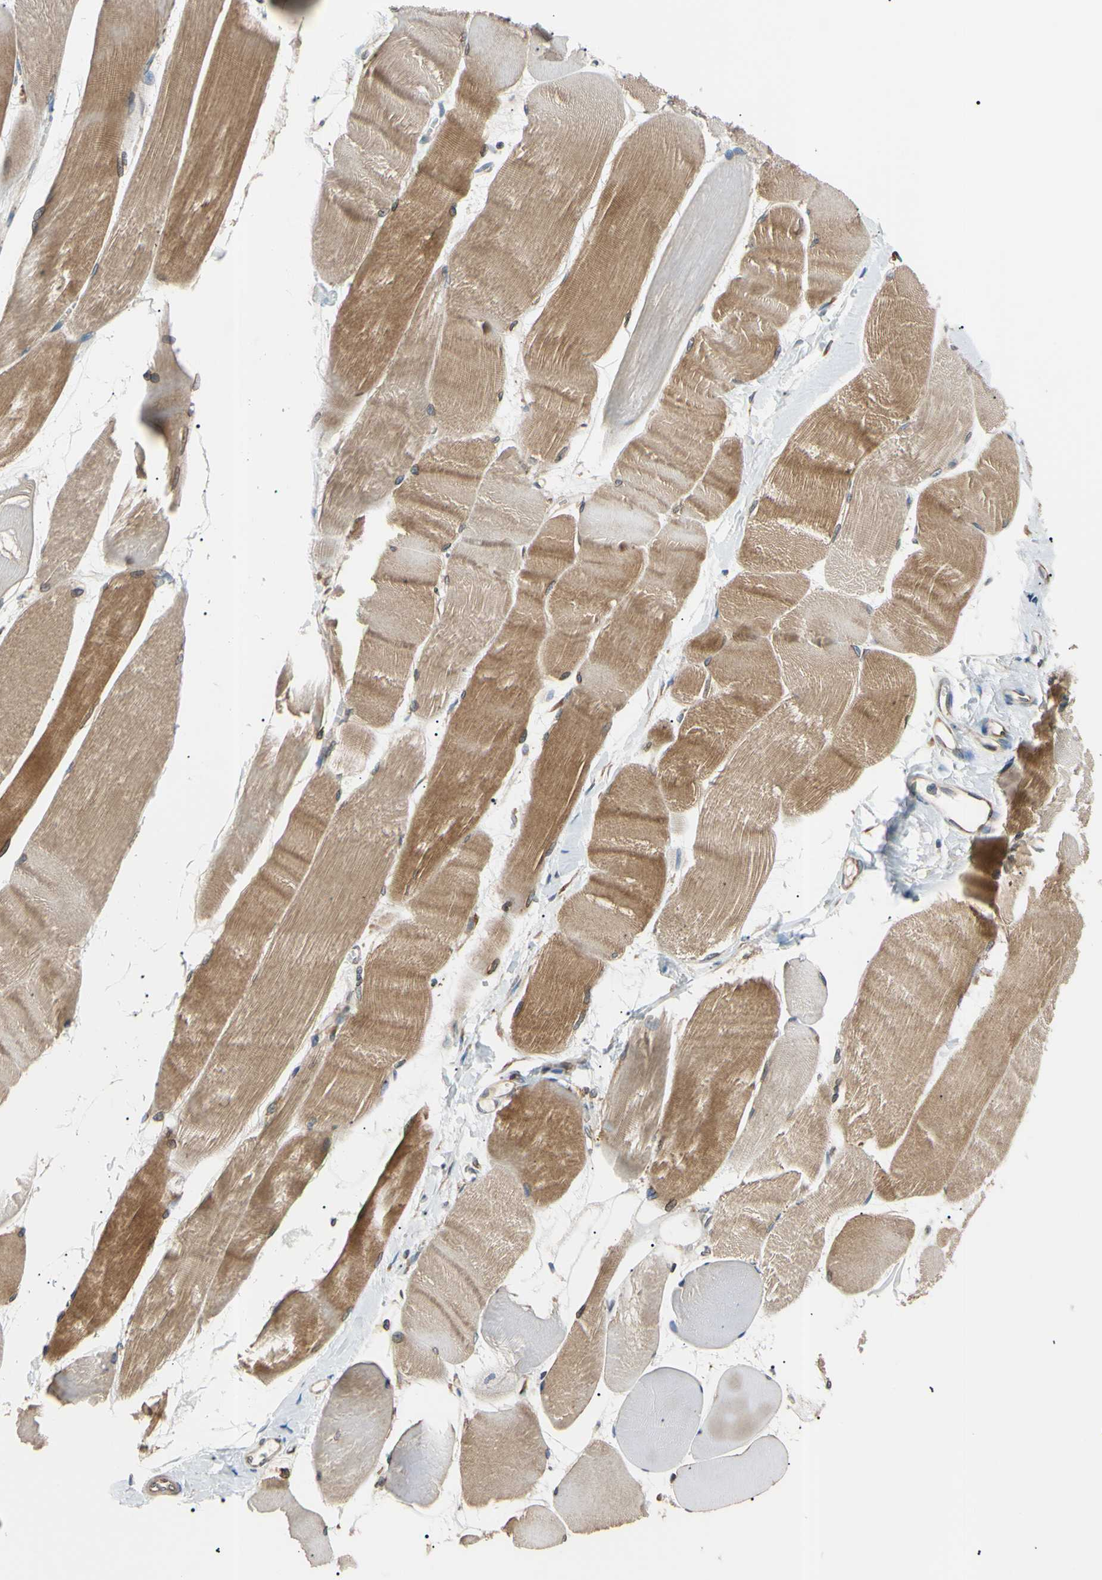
{"staining": {"intensity": "moderate", "quantity": ">75%", "location": "cytoplasmic/membranous"}, "tissue": "skeletal muscle", "cell_type": "Myocytes", "image_type": "normal", "snomed": [{"axis": "morphology", "description": "Normal tissue, NOS"}, {"axis": "morphology", "description": "Squamous cell carcinoma, NOS"}, {"axis": "topography", "description": "Skeletal muscle"}], "caption": "Immunohistochemistry (IHC) photomicrograph of normal human skeletal muscle stained for a protein (brown), which demonstrates medium levels of moderate cytoplasmic/membranous staining in about >75% of myocytes.", "gene": "VAPA", "patient": {"sex": "male", "age": 51}}